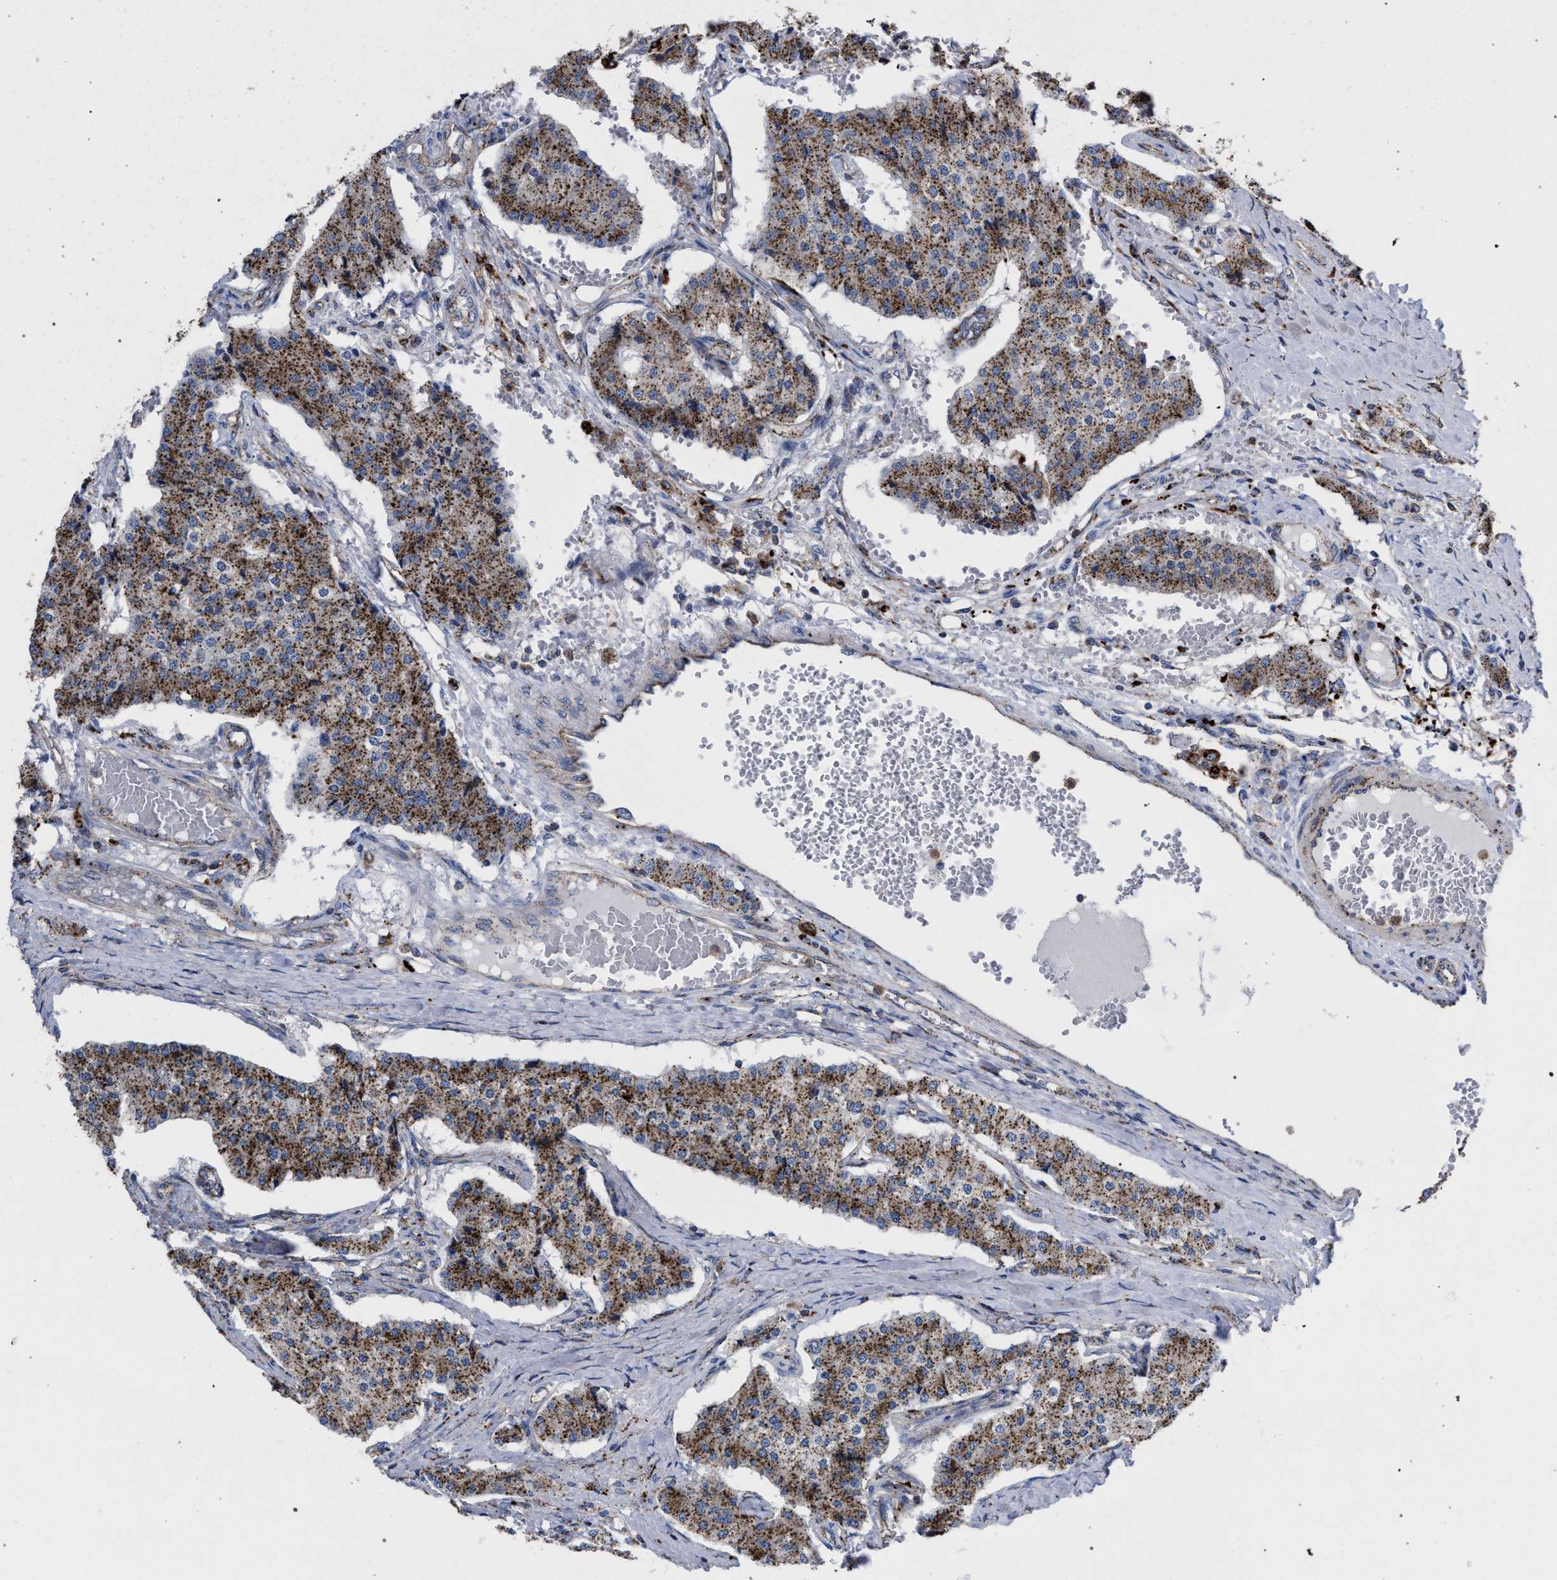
{"staining": {"intensity": "strong", "quantity": ">75%", "location": "cytoplasmic/membranous"}, "tissue": "carcinoid", "cell_type": "Tumor cells", "image_type": "cancer", "snomed": [{"axis": "morphology", "description": "Carcinoid, malignant, NOS"}, {"axis": "topography", "description": "Colon"}], "caption": "Human carcinoid stained for a protein (brown) displays strong cytoplasmic/membranous positive positivity in about >75% of tumor cells.", "gene": "PPT1", "patient": {"sex": "female", "age": 52}}